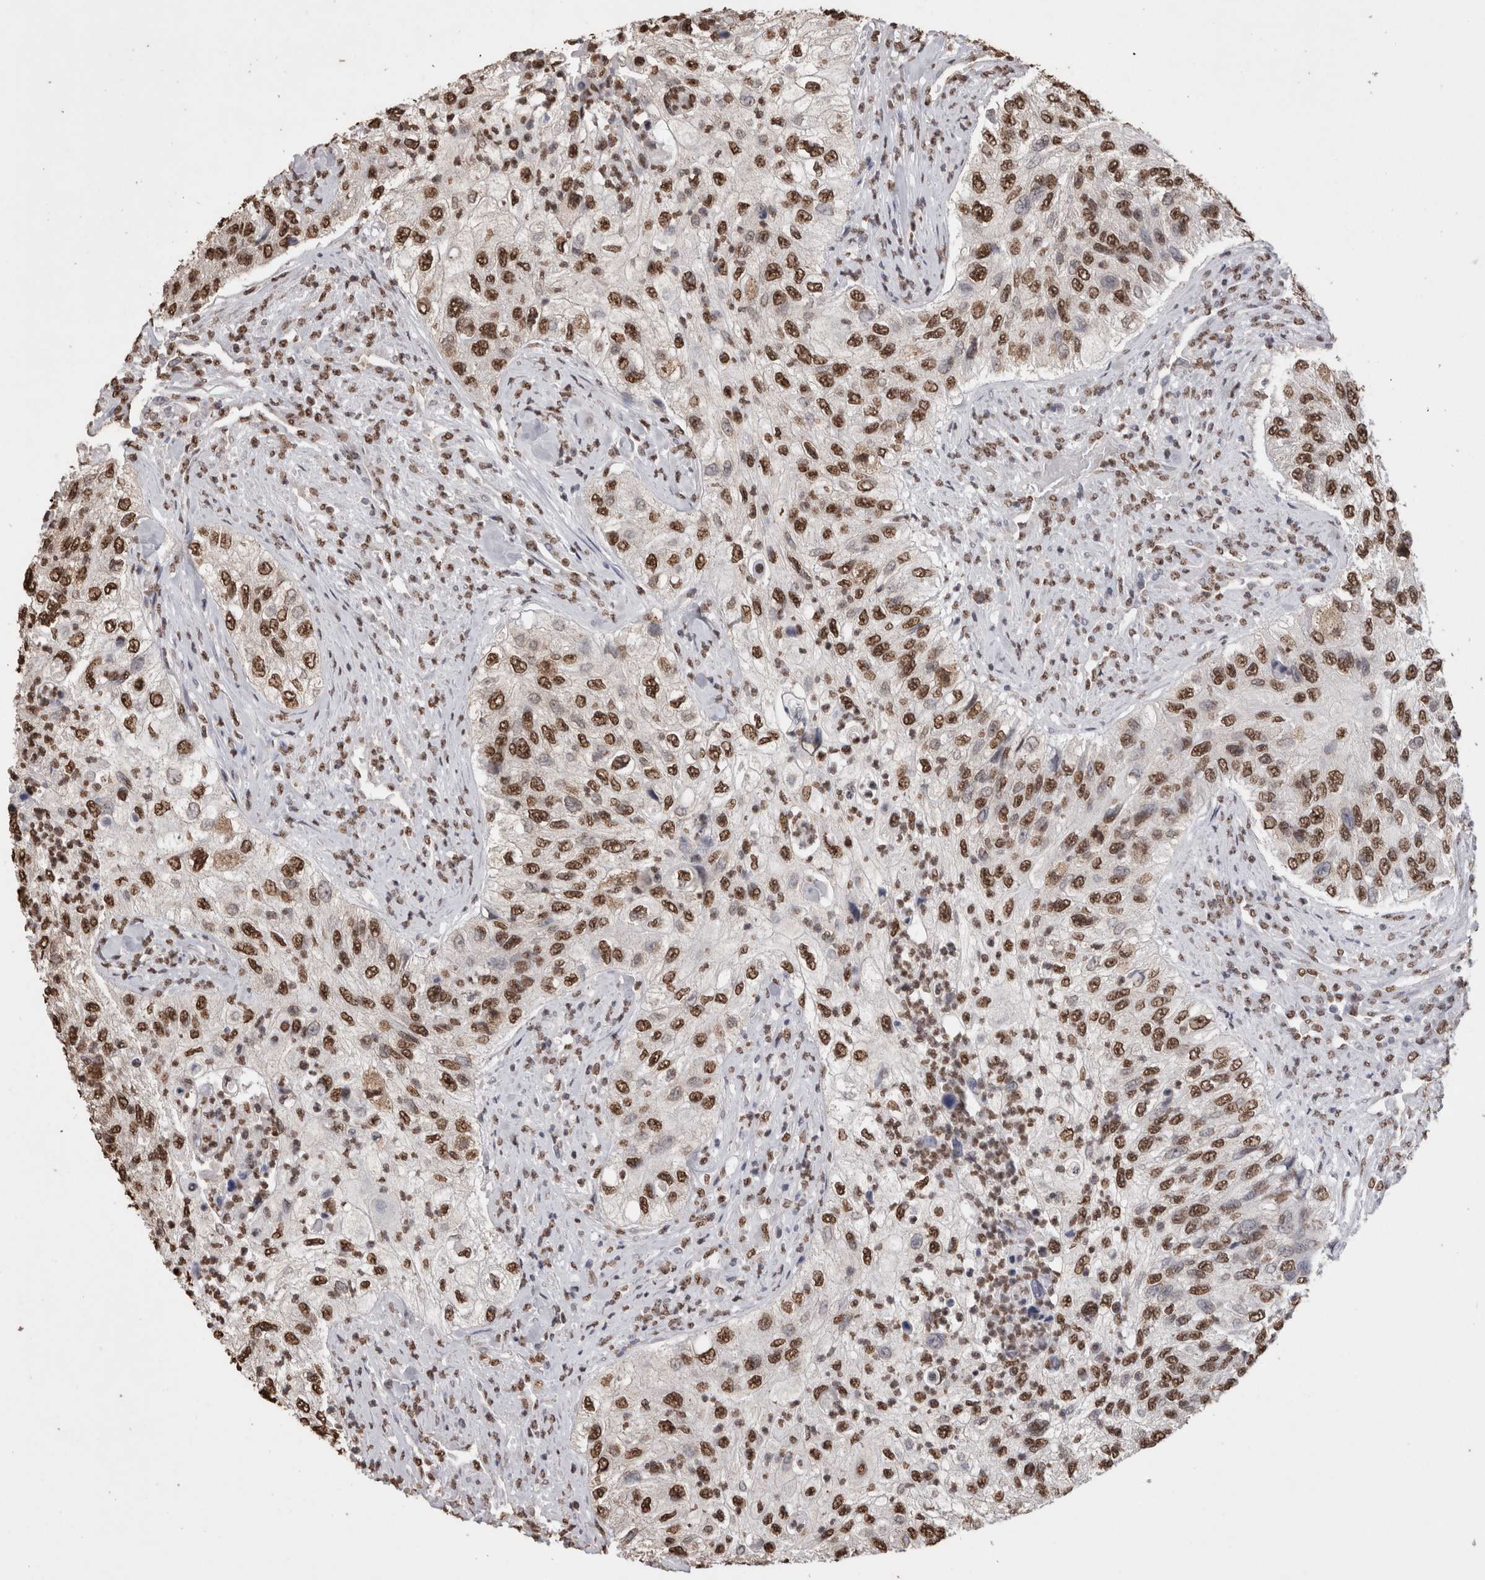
{"staining": {"intensity": "strong", "quantity": ">75%", "location": "nuclear"}, "tissue": "urothelial cancer", "cell_type": "Tumor cells", "image_type": "cancer", "snomed": [{"axis": "morphology", "description": "Urothelial carcinoma, High grade"}, {"axis": "topography", "description": "Urinary bladder"}], "caption": "This photomicrograph demonstrates urothelial carcinoma (high-grade) stained with immunohistochemistry (IHC) to label a protein in brown. The nuclear of tumor cells show strong positivity for the protein. Nuclei are counter-stained blue.", "gene": "NTHL1", "patient": {"sex": "female", "age": 60}}